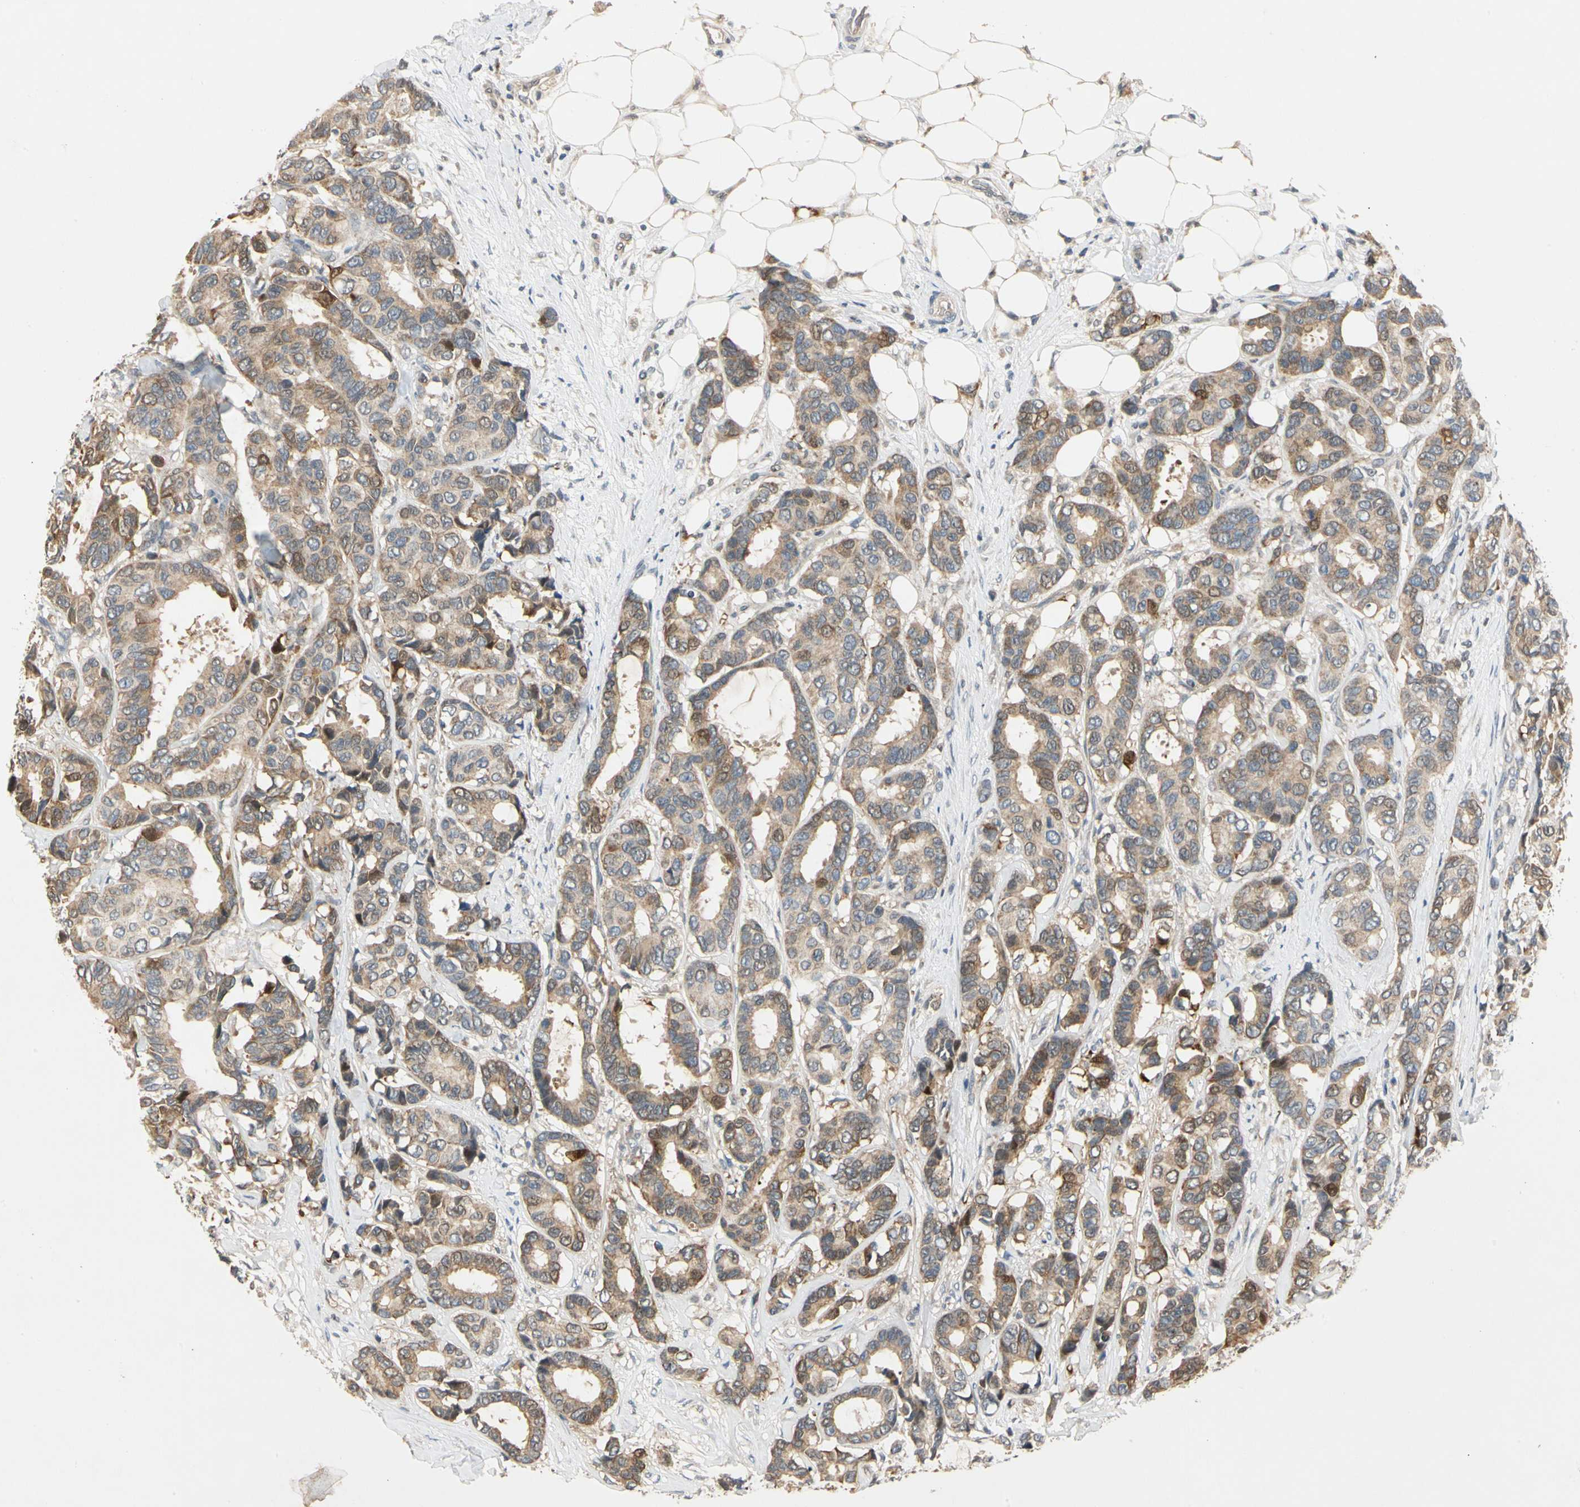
{"staining": {"intensity": "weak", "quantity": "25%-75%", "location": "cytoplasmic/membranous"}, "tissue": "breast cancer", "cell_type": "Tumor cells", "image_type": "cancer", "snomed": [{"axis": "morphology", "description": "Duct carcinoma"}, {"axis": "topography", "description": "Breast"}], "caption": "The histopathology image displays immunohistochemical staining of breast cancer (intraductal carcinoma). There is weak cytoplasmic/membranous expression is appreciated in about 25%-75% of tumor cells. (IHC, brightfield microscopy, high magnification).", "gene": "RIOX2", "patient": {"sex": "female", "age": 87}}